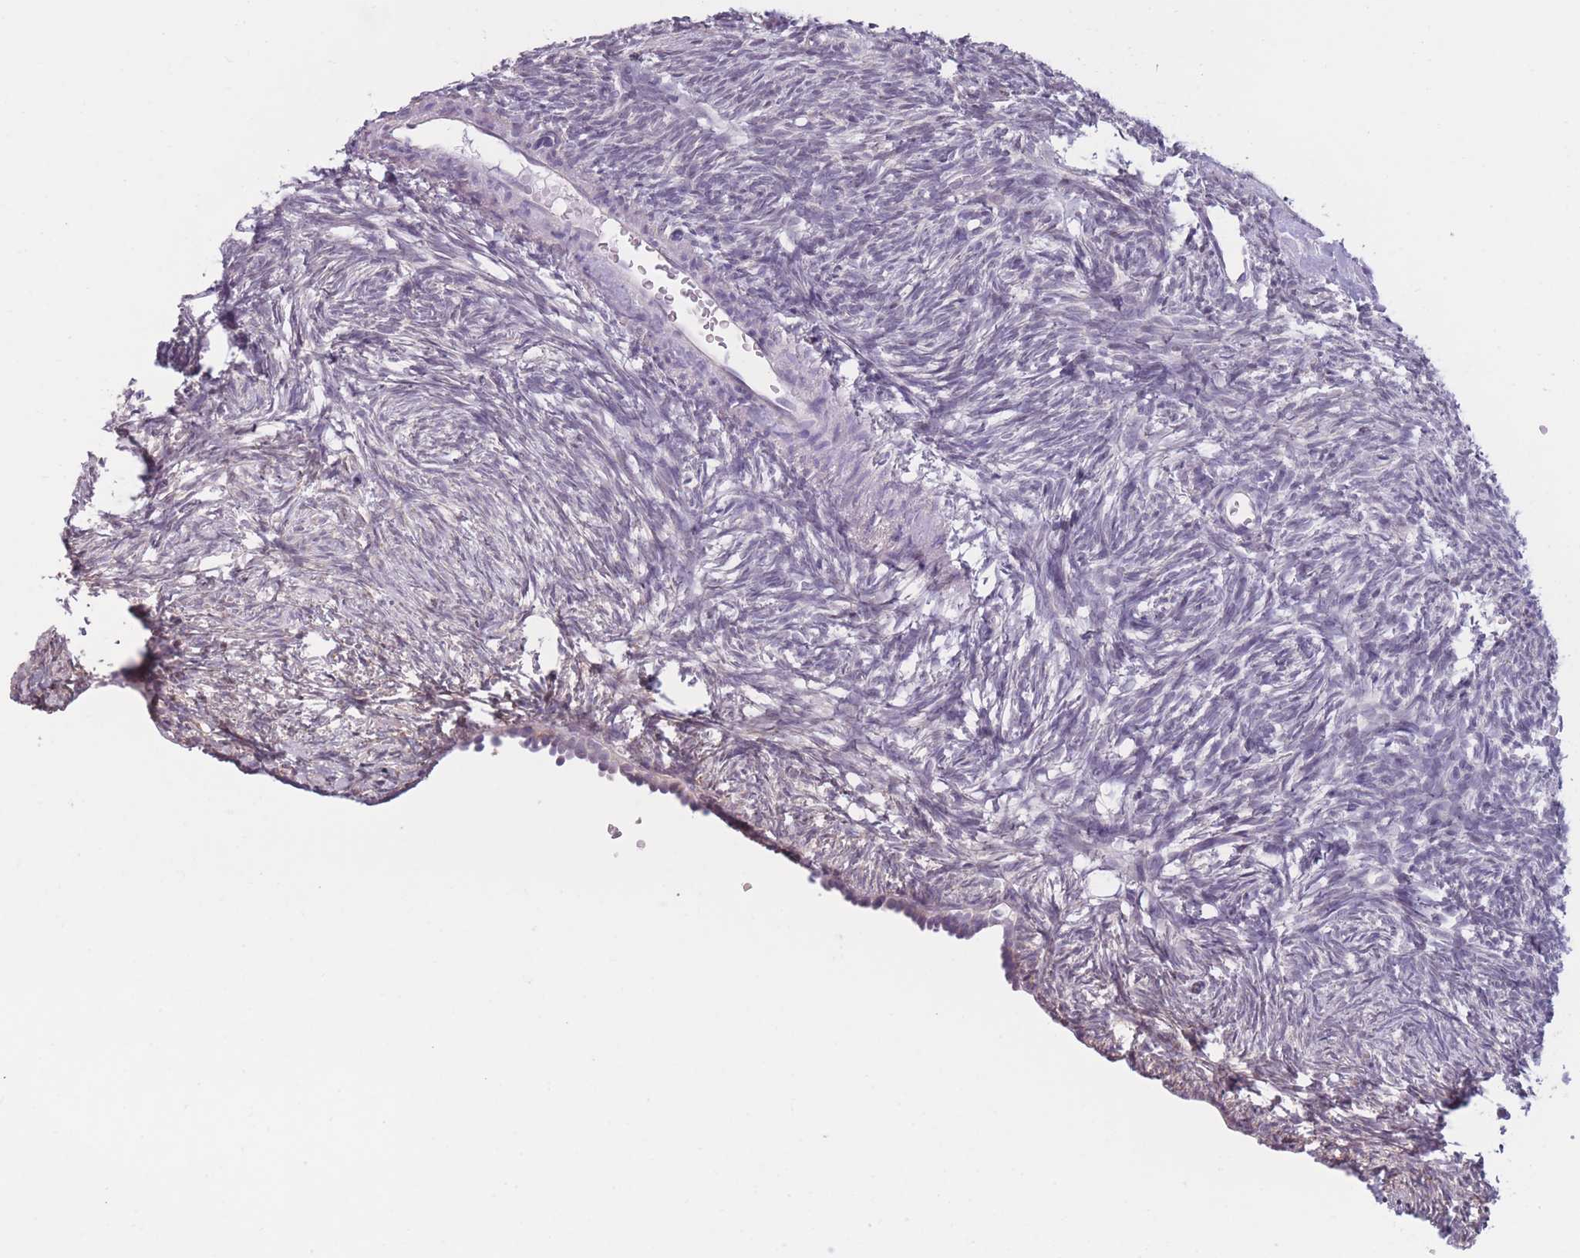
{"staining": {"intensity": "negative", "quantity": "none", "location": "none"}, "tissue": "ovary", "cell_type": "Ovarian stroma cells", "image_type": "normal", "snomed": [{"axis": "morphology", "description": "Normal tissue, NOS"}, {"axis": "topography", "description": "Ovary"}], "caption": "Photomicrograph shows no protein expression in ovarian stroma cells of normal ovary. (DAB (3,3'-diaminobenzidine) immunohistochemistry, high magnification).", "gene": "COL27A1", "patient": {"sex": "female", "age": 51}}